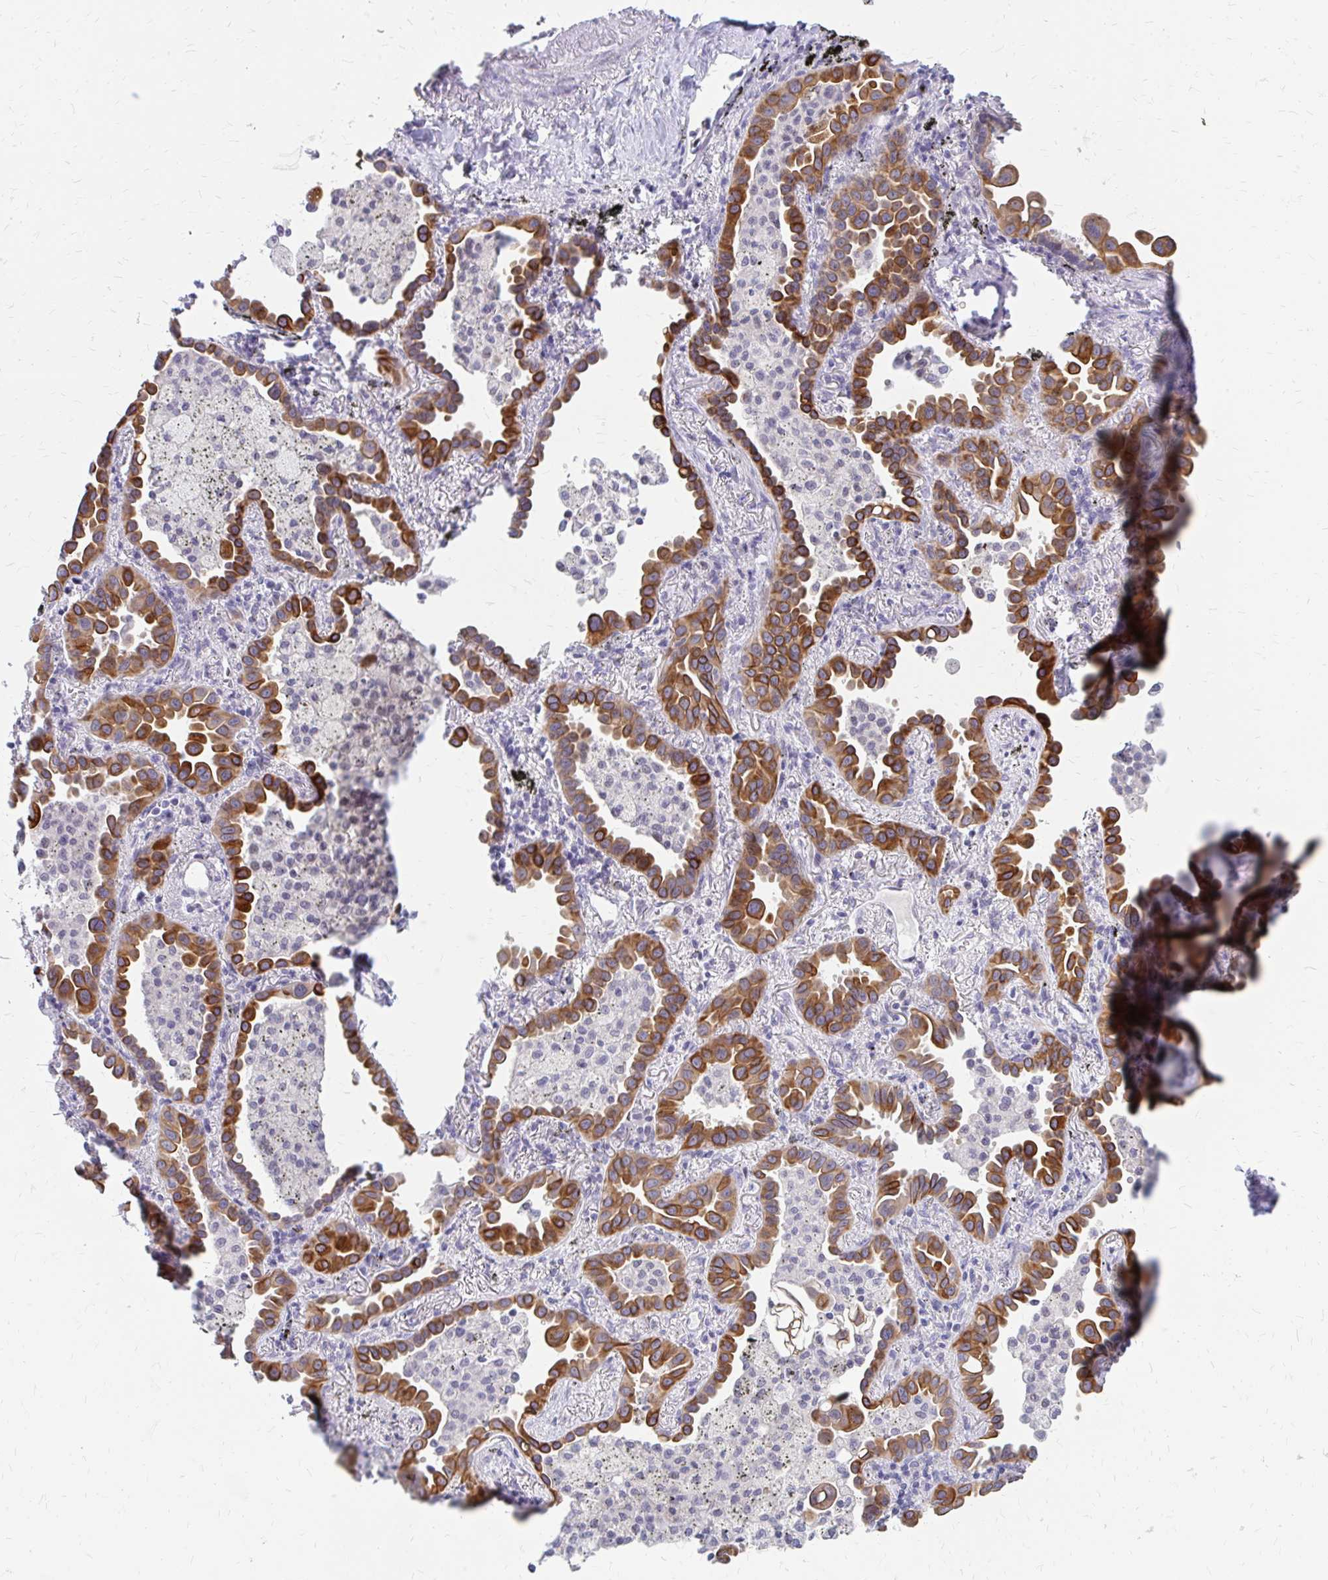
{"staining": {"intensity": "moderate", "quantity": ">75%", "location": "cytoplasmic/membranous"}, "tissue": "lung cancer", "cell_type": "Tumor cells", "image_type": "cancer", "snomed": [{"axis": "morphology", "description": "Adenocarcinoma, NOS"}, {"axis": "topography", "description": "Lung"}], "caption": "Immunohistochemistry (DAB) staining of lung adenocarcinoma displays moderate cytoplasmic/membranous protein positivity in approximately >75% of tumor cells.", "gene": "RGS16", "patient": {"sex": "male", "age": 68}}